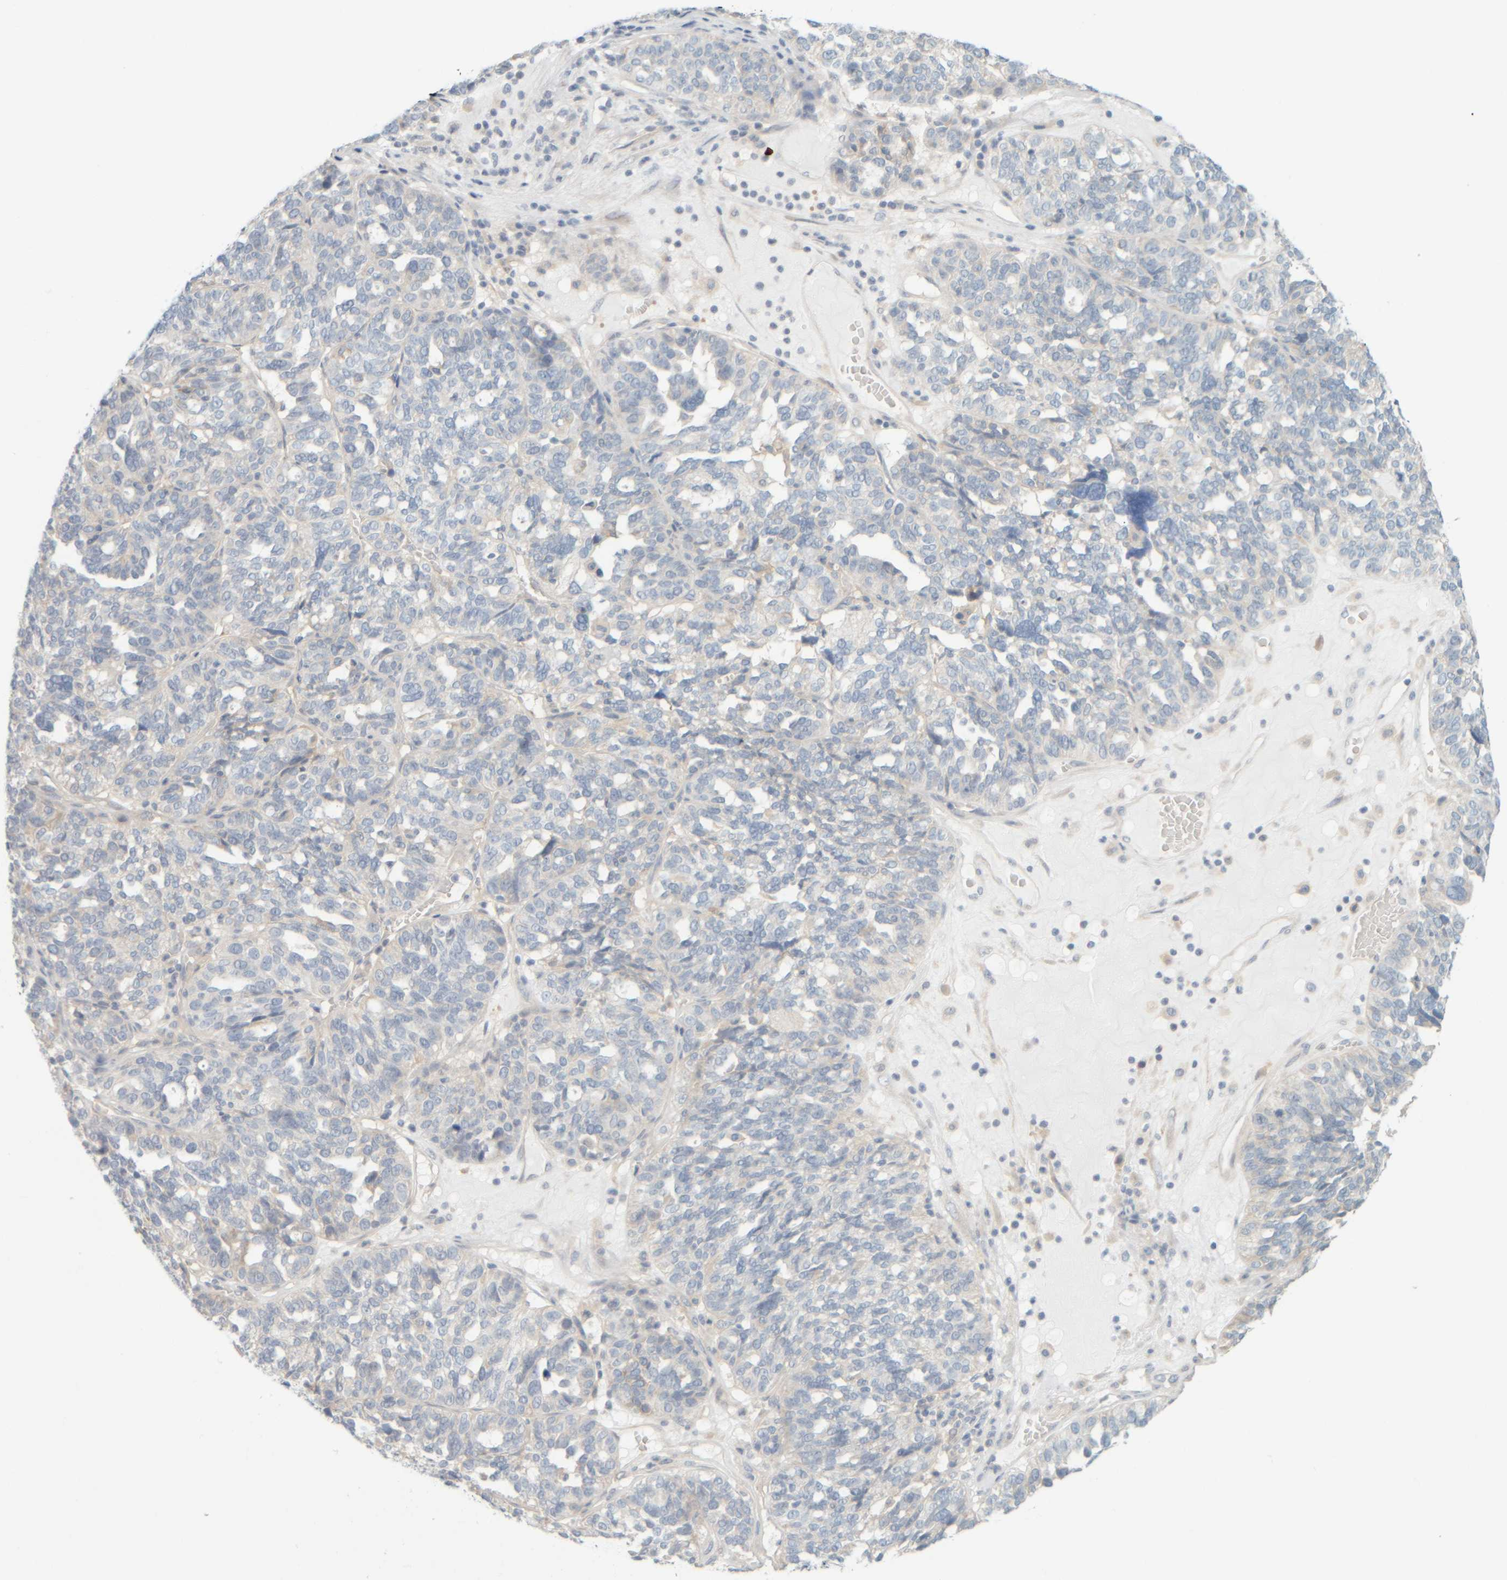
{"staining": {"intensity": "negative", "quantity": "none", "location": "none"}, "tissue": "ovarian cancer", "cell_type": "Tumor cells", "image_type": "cancer", "snomed": [{"axis": "morphology", "description": "Cystadenocarcinoma, serous, NOS"}, {"axis": "topography", "description": "Ovary"}], "caption": "DAB immunohistochemical staining of ovarian serous cystadenocarcinoma exhibits no significant staining in tumor cells.", "gene": "PTGES3L-AARSD1", "patient": {"sex": "female", "age": 59}}